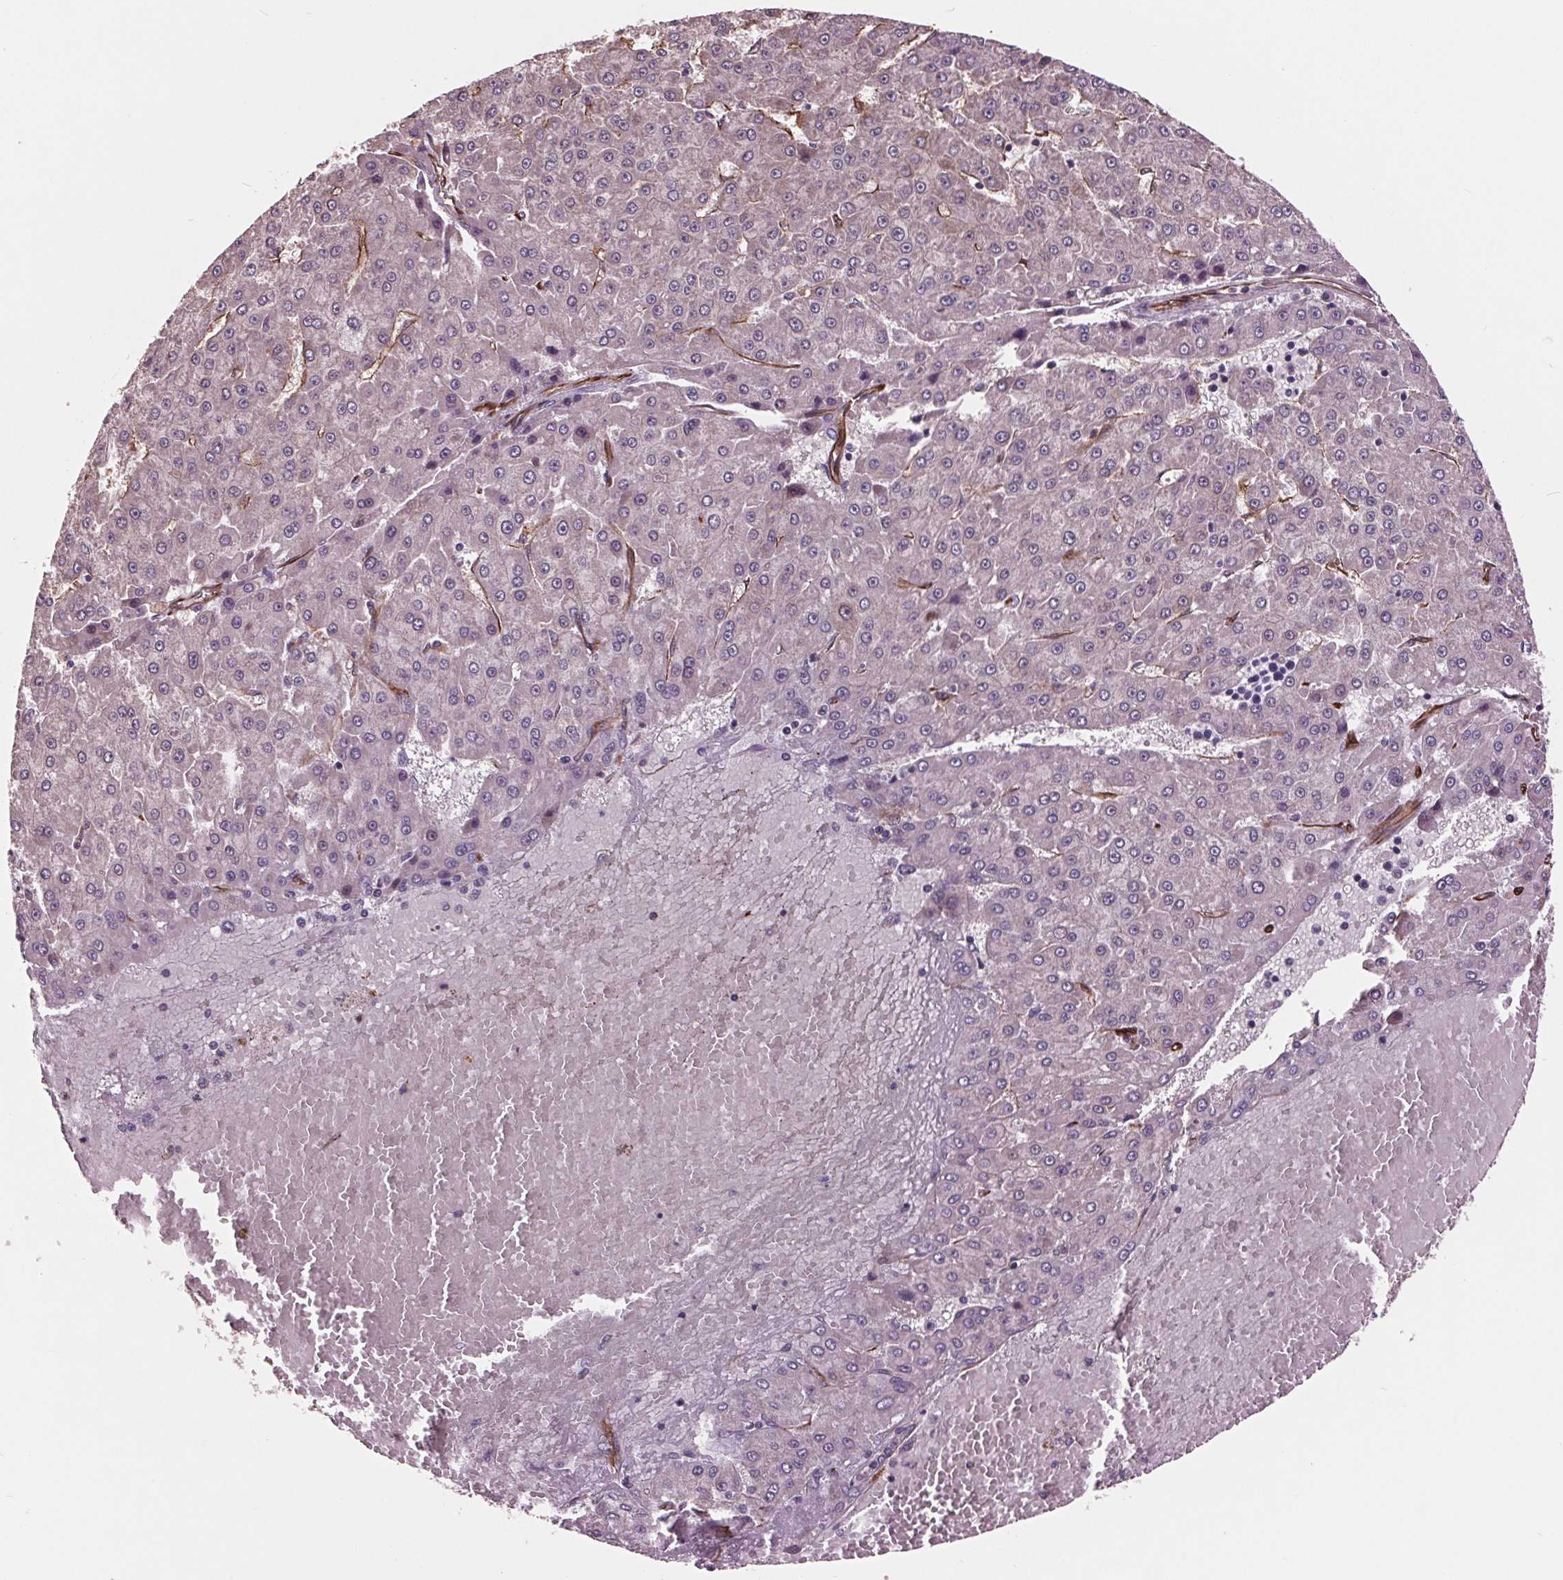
{"staining": {"intensity": "negative", "quantity": "none", "location": "none"}, "tissue": "liver cancer", "cell_type": "Tumor cells", "image_type": "cancer", "snomed": [{"axis": "morphology", "description": "Carcinoma, Hepatocellular, NOS"}, {"axis": "topography", "description": "Liver"}], "caption": "Photomicrograph shows no significant protein staining in tumor cells of hepatocellular carcinoma (liver).", "gene": "MAPK8", "patient": {"sex": "male", "age": 78}}